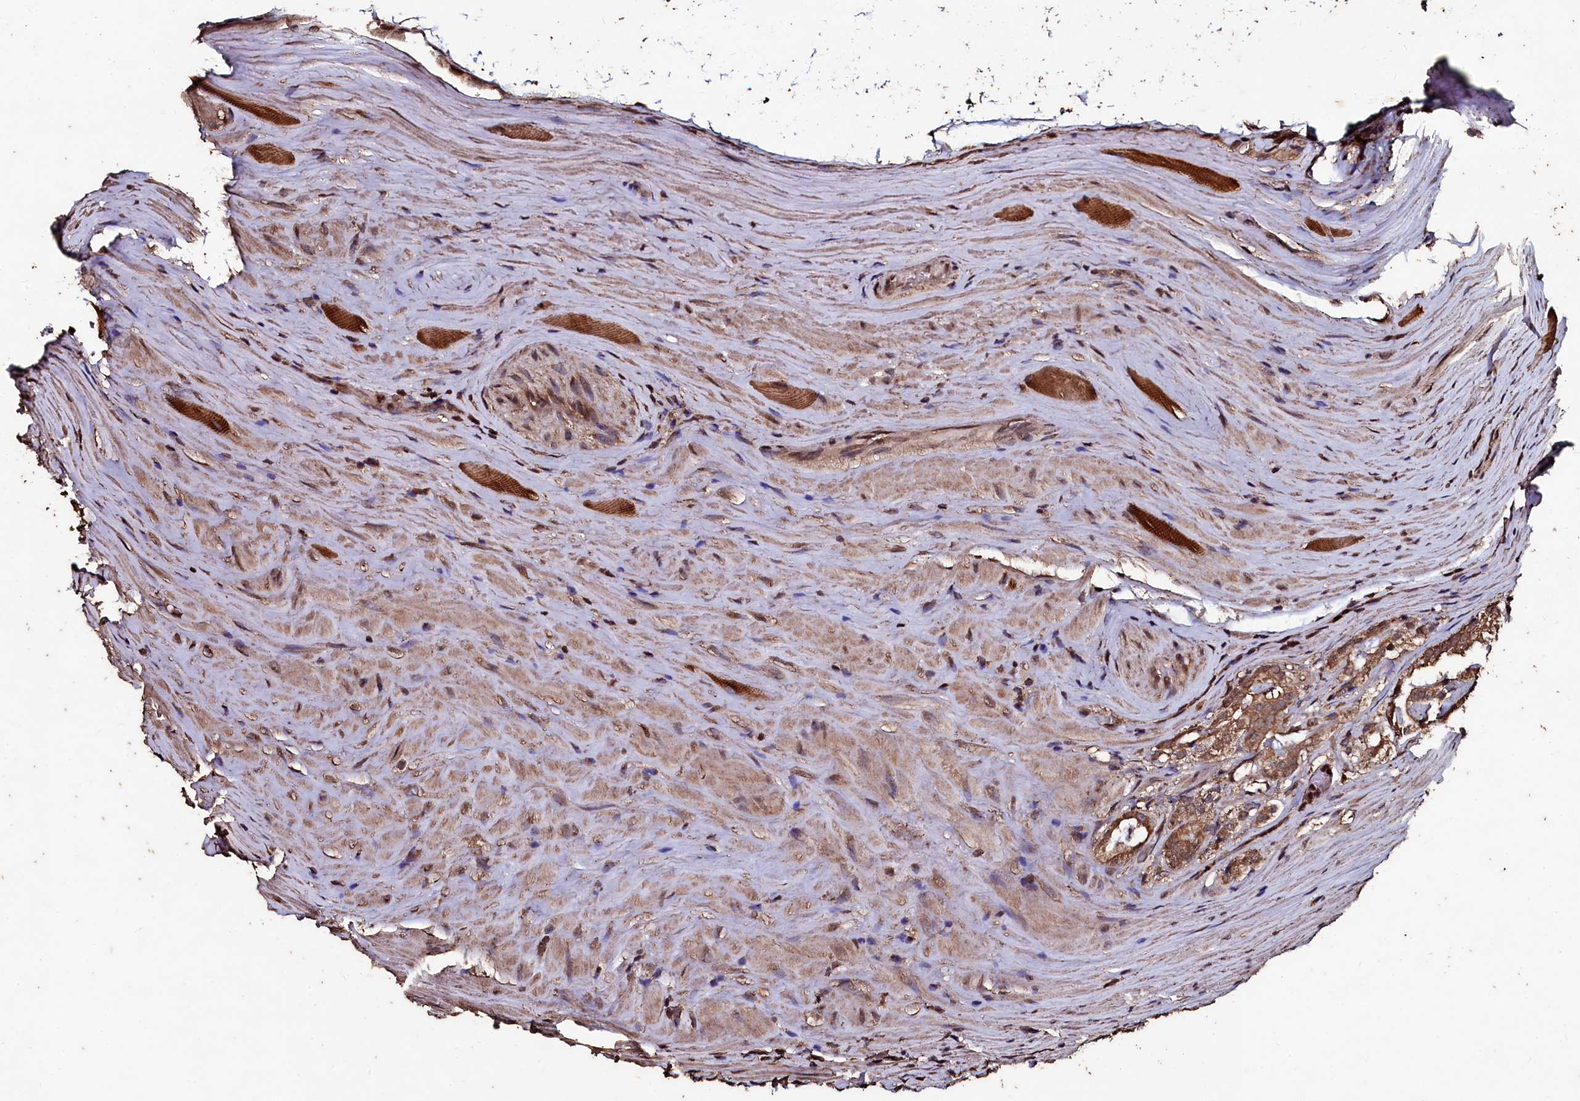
{"staining": {"intensity": "moderate", "quantity": ">75%", "location": "cytoplasmic/membranous"}, "tissue": "prostate cancer", "cell_type": "Tumor cells", "image_type": "cancer", "snomed": [{"axis": "morphology", "description": "Adenocarcinoma, High grade"}, {"axis": "topography", "description": "Prostate"}], "caption": "Protein staining displays moderate cytoplasmic/membranous expression in about >75% of tumor cells in prostate adenocarcinoma (high-grade).", "gene": "FAAP24", "patient": {"sex": "male", "age": 63}}